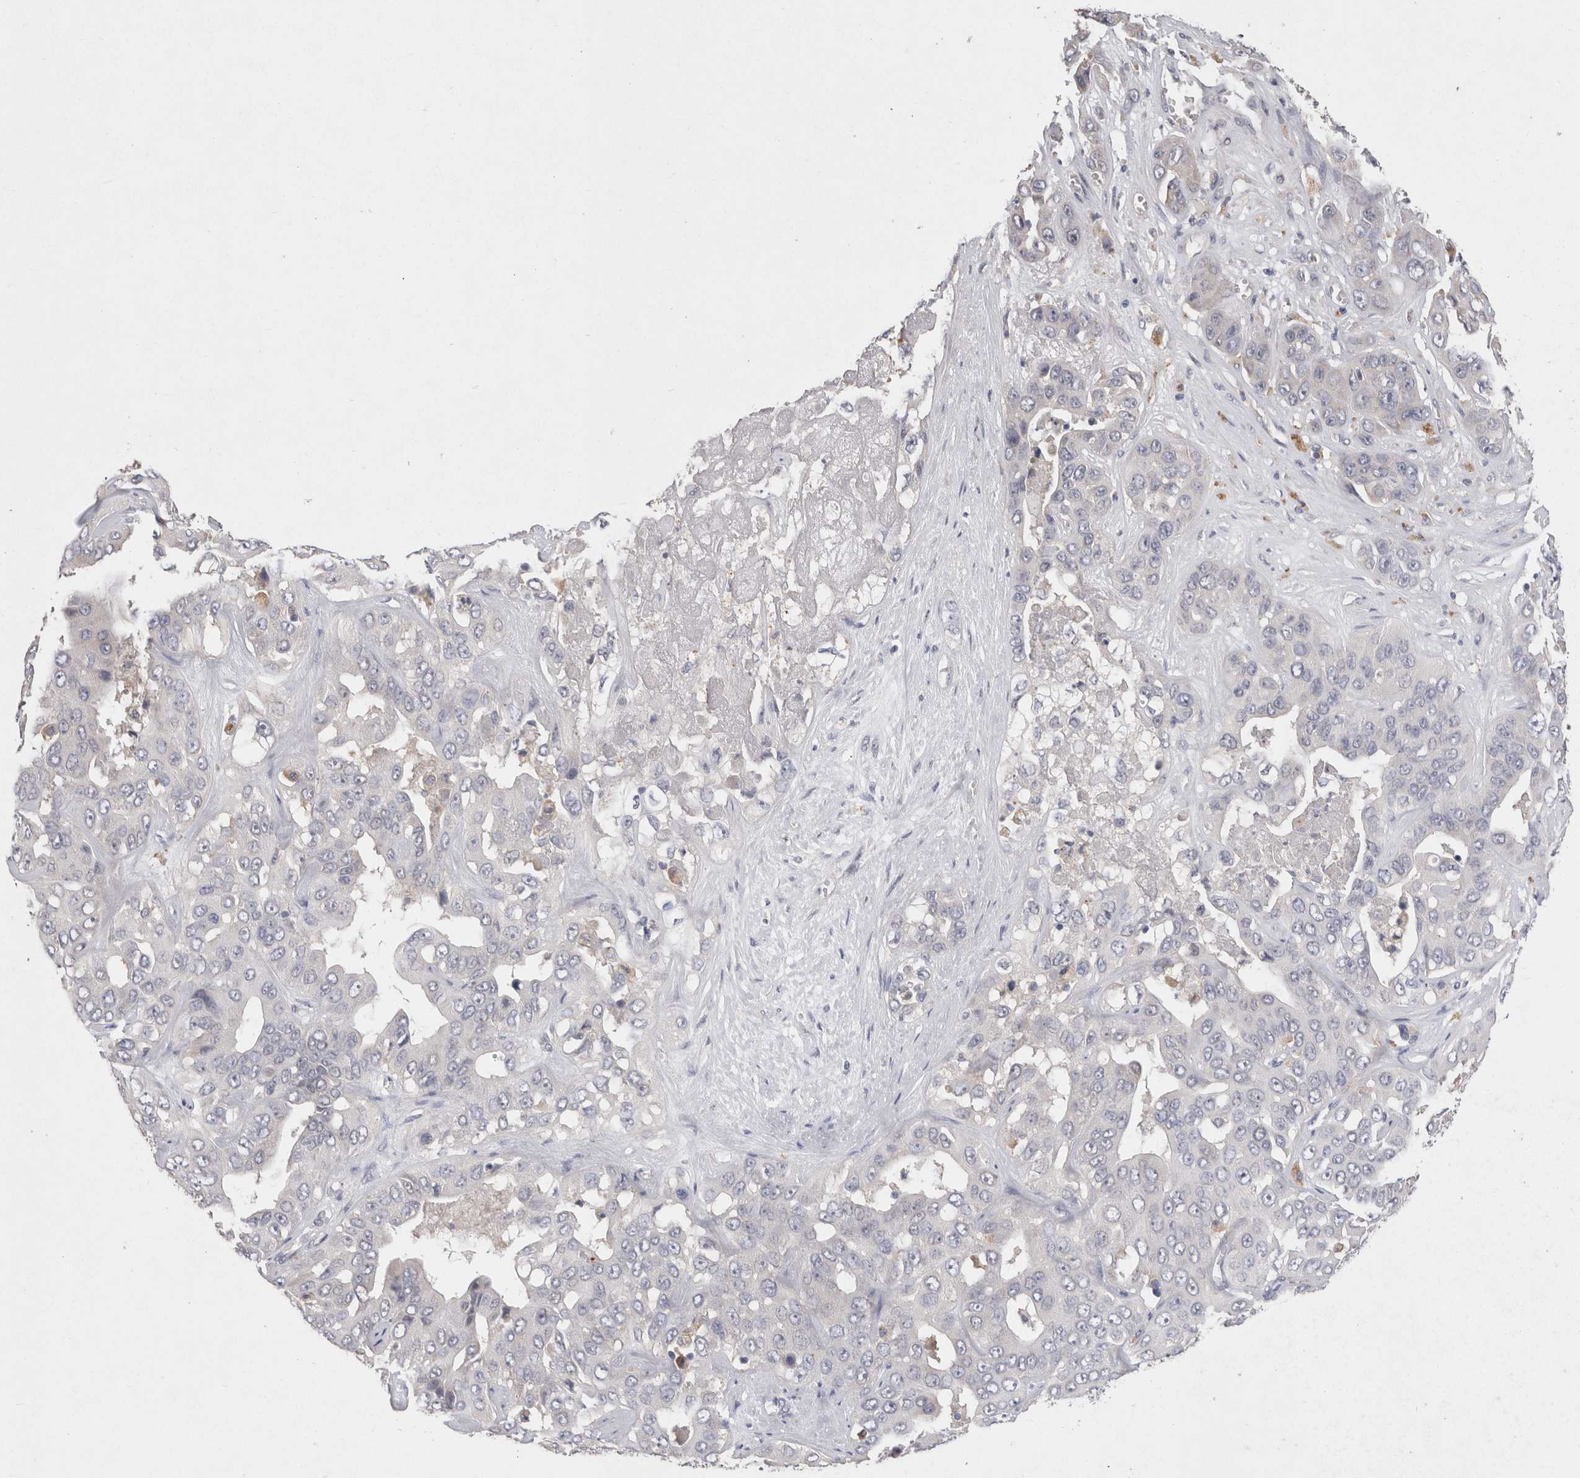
{"staining": {"intensity": "negative", "quantity": "none", "location": "none"}, "tissue": "liver cancer", "cell_type": "Tumor cells", "image_type": "cancer", "snomed": [{"axis": "morphology", "description": "Cholangiocarcinoma"}, {"axis": "topography", "description": "Liver"}], "caption": "This histopathology image is of cholangiocarcinoma (liver) stained with immunohistochemistry (IHC) to label a protein in brown with the nuclei are counter-stained blue. There is no expression in tumor cells. (IHC, brightfield microscopy, high magnification).", "gene": "VSIG4", "patient": {"sex": "female", "age": 52}}